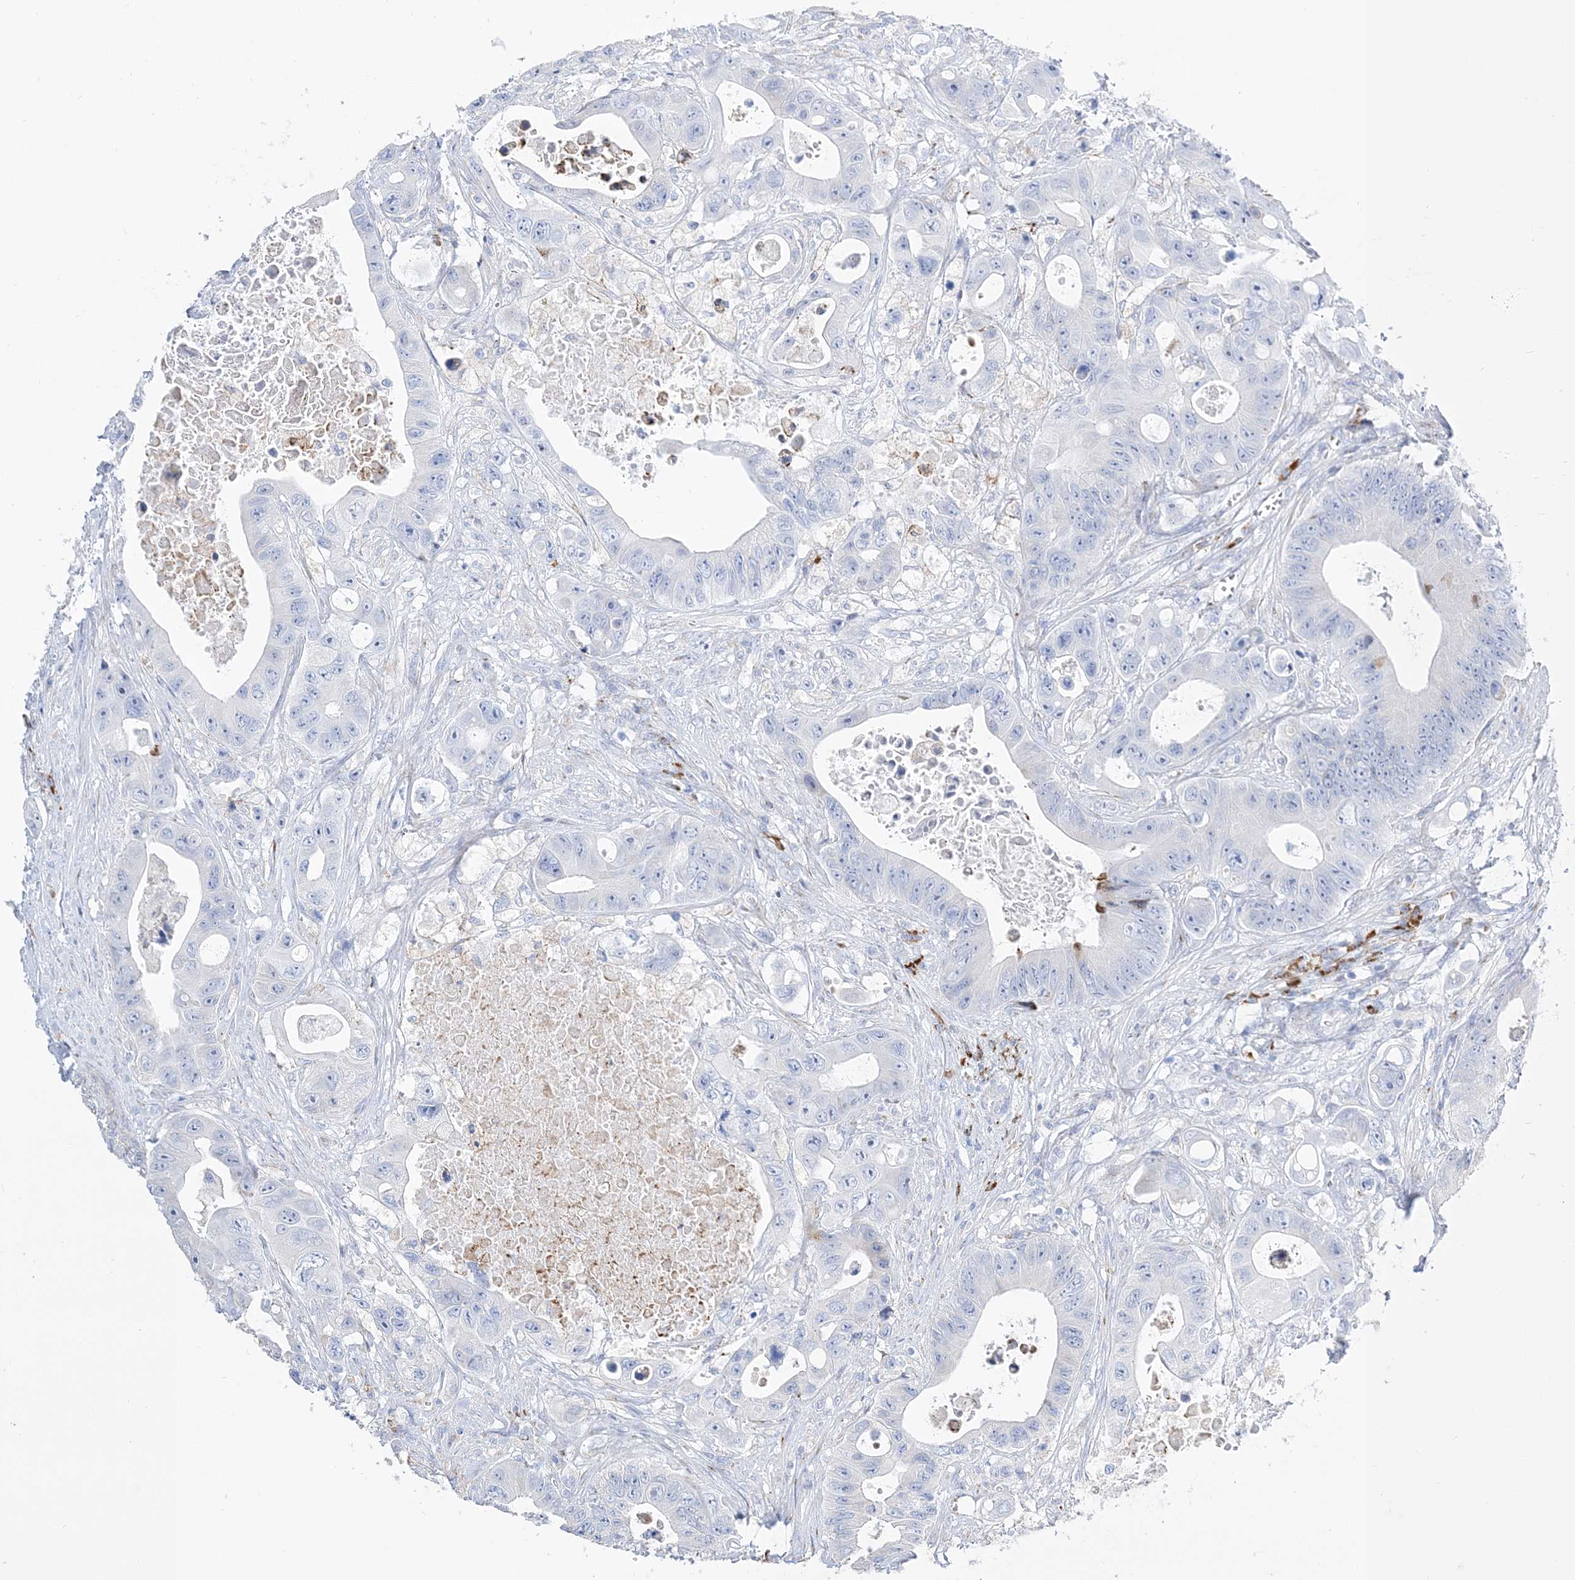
{"staining": {"intensity": "negative", "quantity": "none", "location": "none"}, "tissue": "colorectal cancer", "cell_type": "Tumor cells", "image_type": "cancer", "snomed": [{"axis": "morphology", "description": "Adenocarcinoma, NOS"}, {"axis": "topography", "description": "Colon"}], "caption": "Human colorectal adenocarcinoma stained for a protein using immunohistochemistry shows no positivity in tumor cells.", "gene": "TSPYL6", "patient": {"sex": "female", "age": 46}}